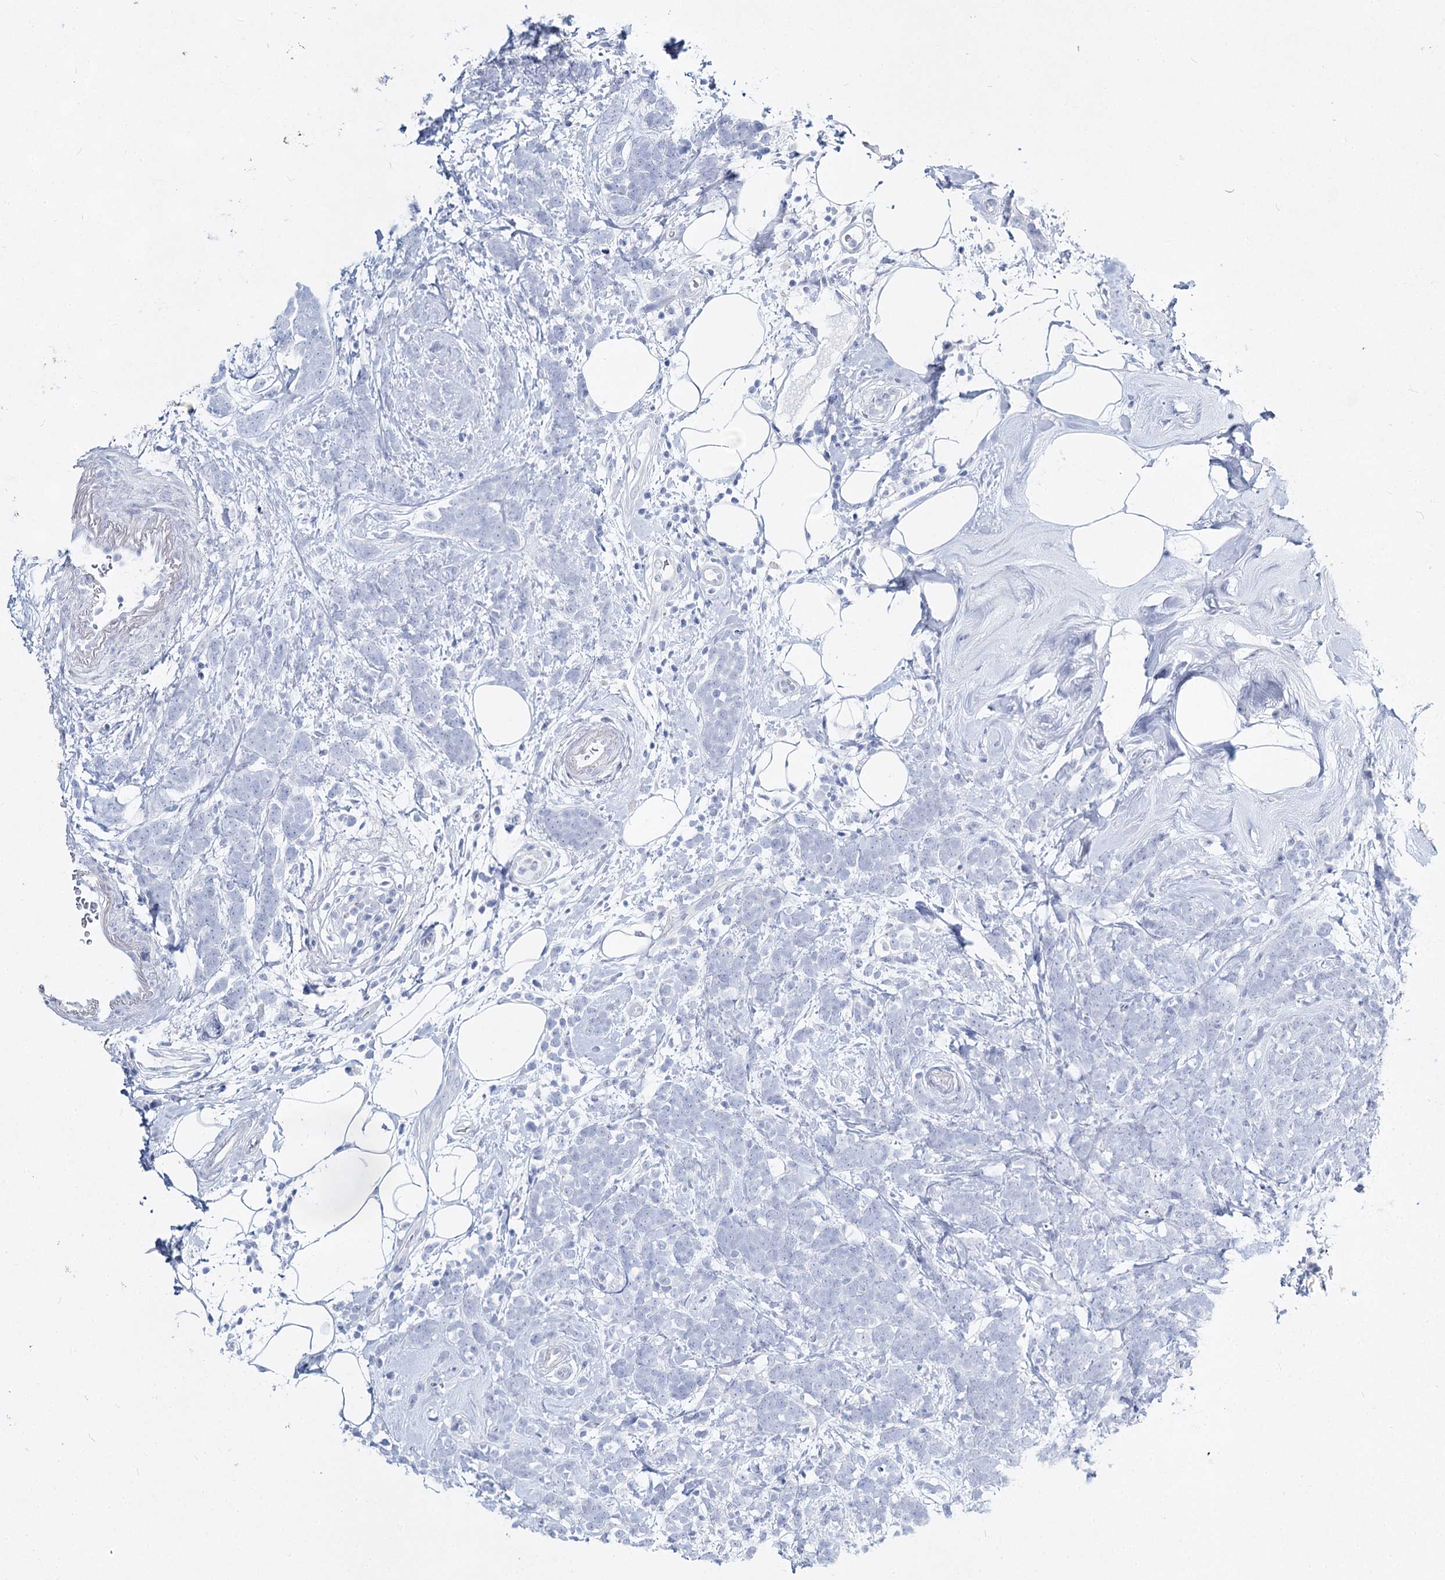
{"staining": {"intensity": "negative", "quantity": "none", "location": "none"}, "tissue": "breast cancer", "cell_type": "Tumor cells", "image_type": "cancer", "snomed": [{"axis": "morphology", "description": "Lobular carcinoma"}, {"axis": "topography", "description": "Breast"}], "caption": "The micrograph reveals no staining of tumor cells in breast cancer (lobular carcinoma).", "gene": "SLC17A2", "patient": {"sex": "female", "age": 58}}